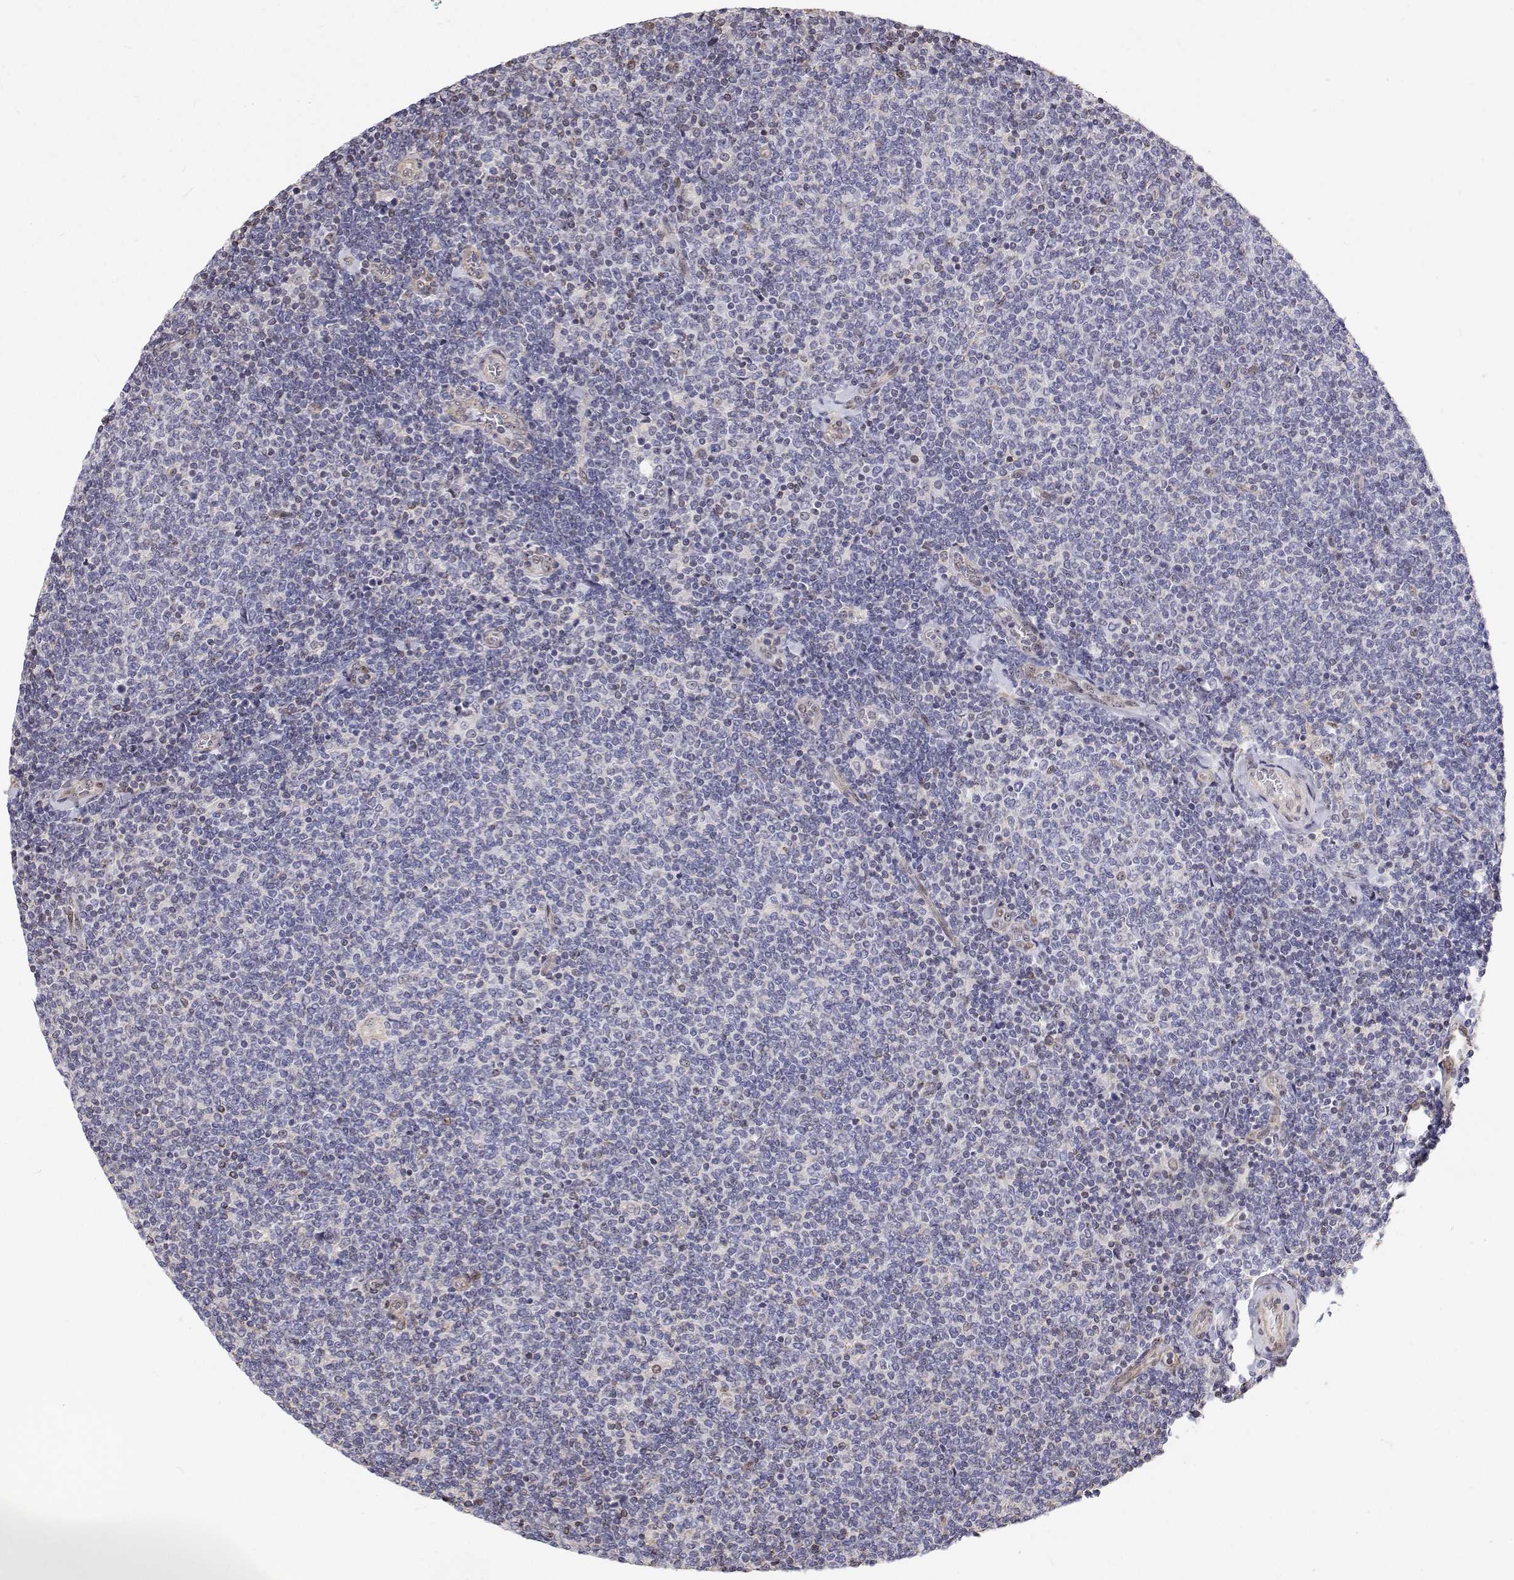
{"staining": {"intensity": "negative", "quantity": "none", "location": "none"}, "tissue": "lymphoma", "cell_type": "Tumor cells", "image_type": "cancer", "snomed": [{"axis": "morphology", "description": "Malignant lymphoma, non-Hodgkin's type, Low grade"}, {"axis": "topography", "description": "Lymph node"}], "caption": "There is no significant staining in tumor cells of malignant lymphoma, non-Hodgkin's type (low-grade). Nuclei are stained in blue.", "gene": "GSDMA", "patient": {"sex": "male", "age": 52}}